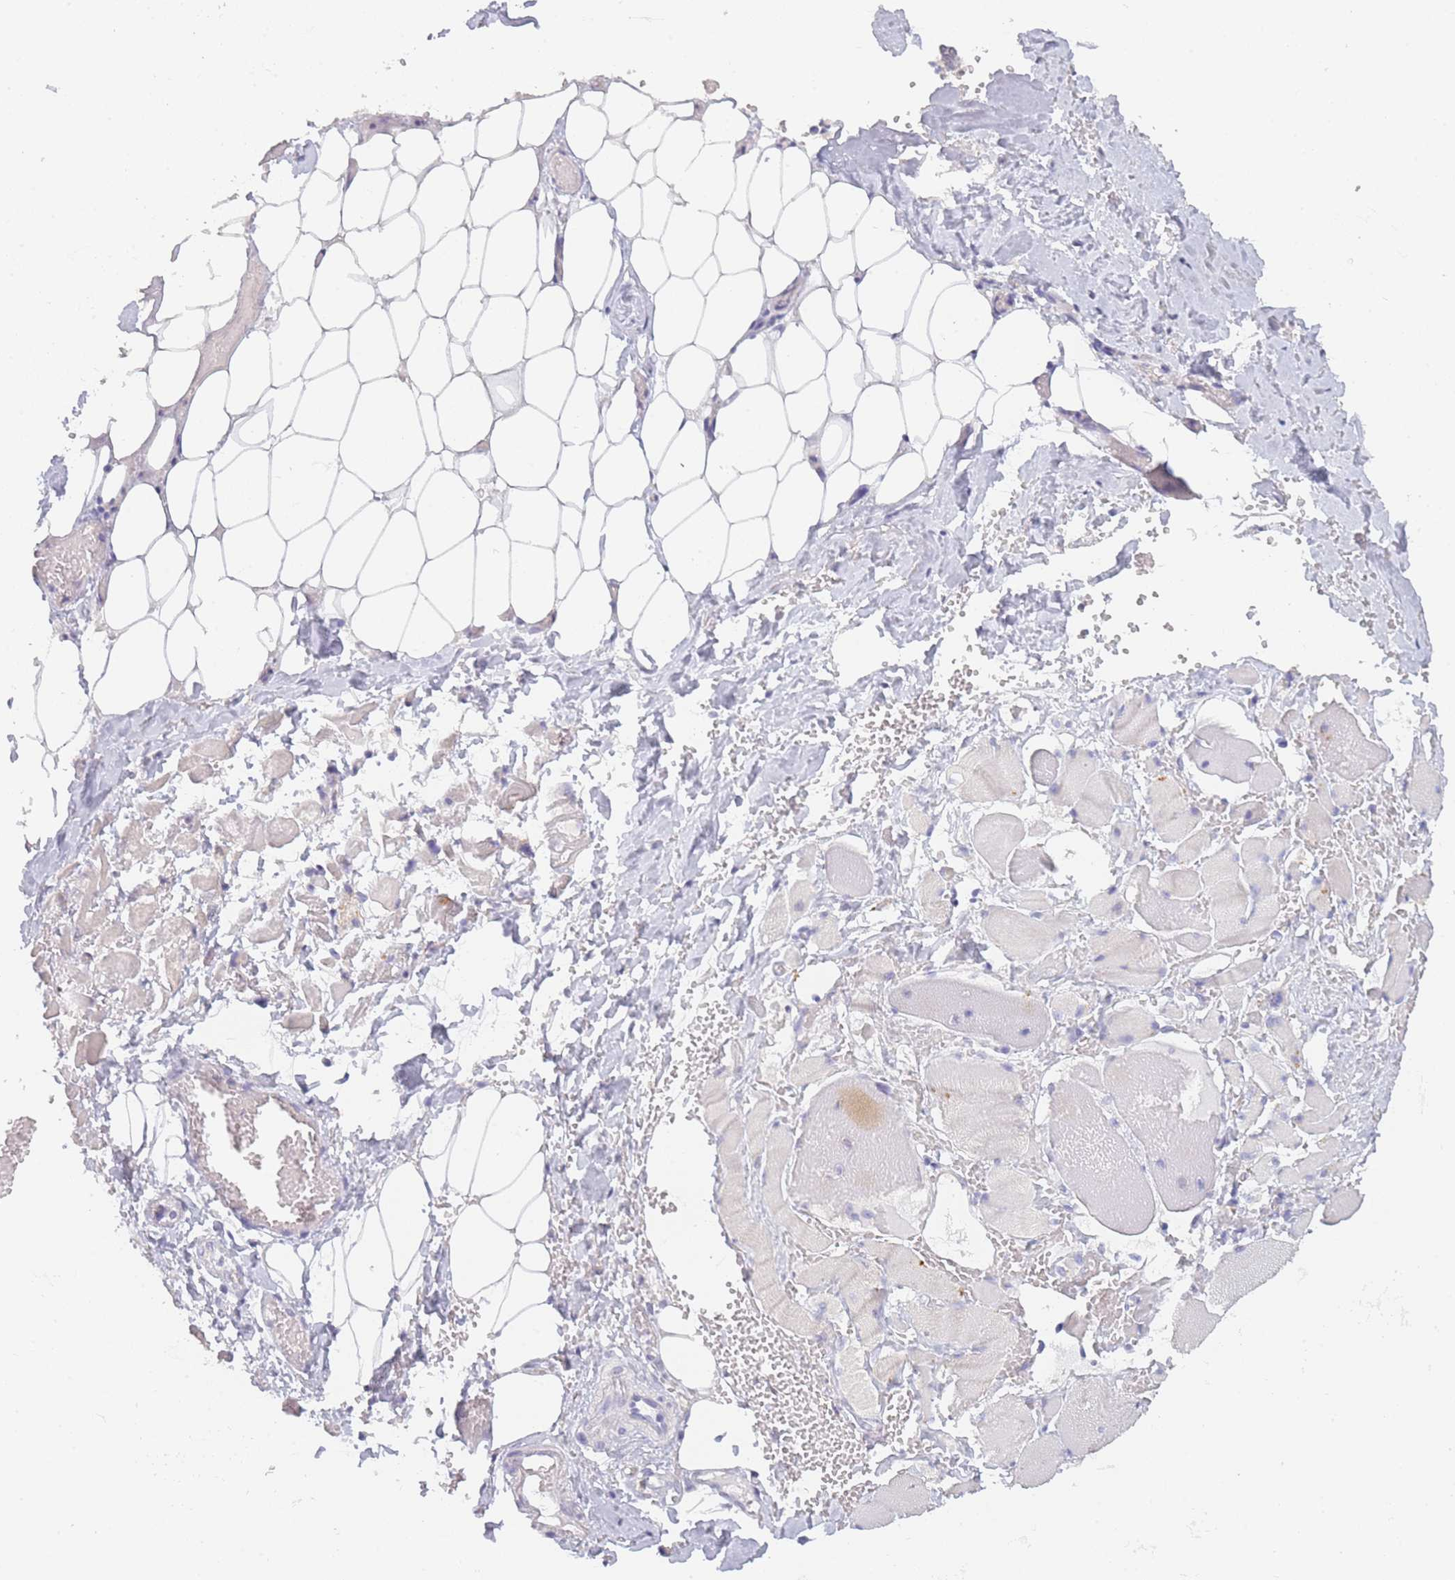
{"staining": {"intensity": "negative", "quantity": "none", "location": "none"}, "tissue": "skeletal muscle", "cell_type": "Myocytes", "image_type": "normal", "snomed": [{"axis": "morphology", "description": "Normal tissue, NOS"}, {"axis": "morphology", "description": "Basal cell carcinoma"}, {"axis": "topography", "description": "Skeletal muscle"}], "caption": "Immunohistochemistry photomicrograph of unremarkable skeletal muscle: skeletal muscle stained with DAB displays no significant protein staining in myocytes.", "gene": "INS", "patient": {"sex": "female", "age": 64}}